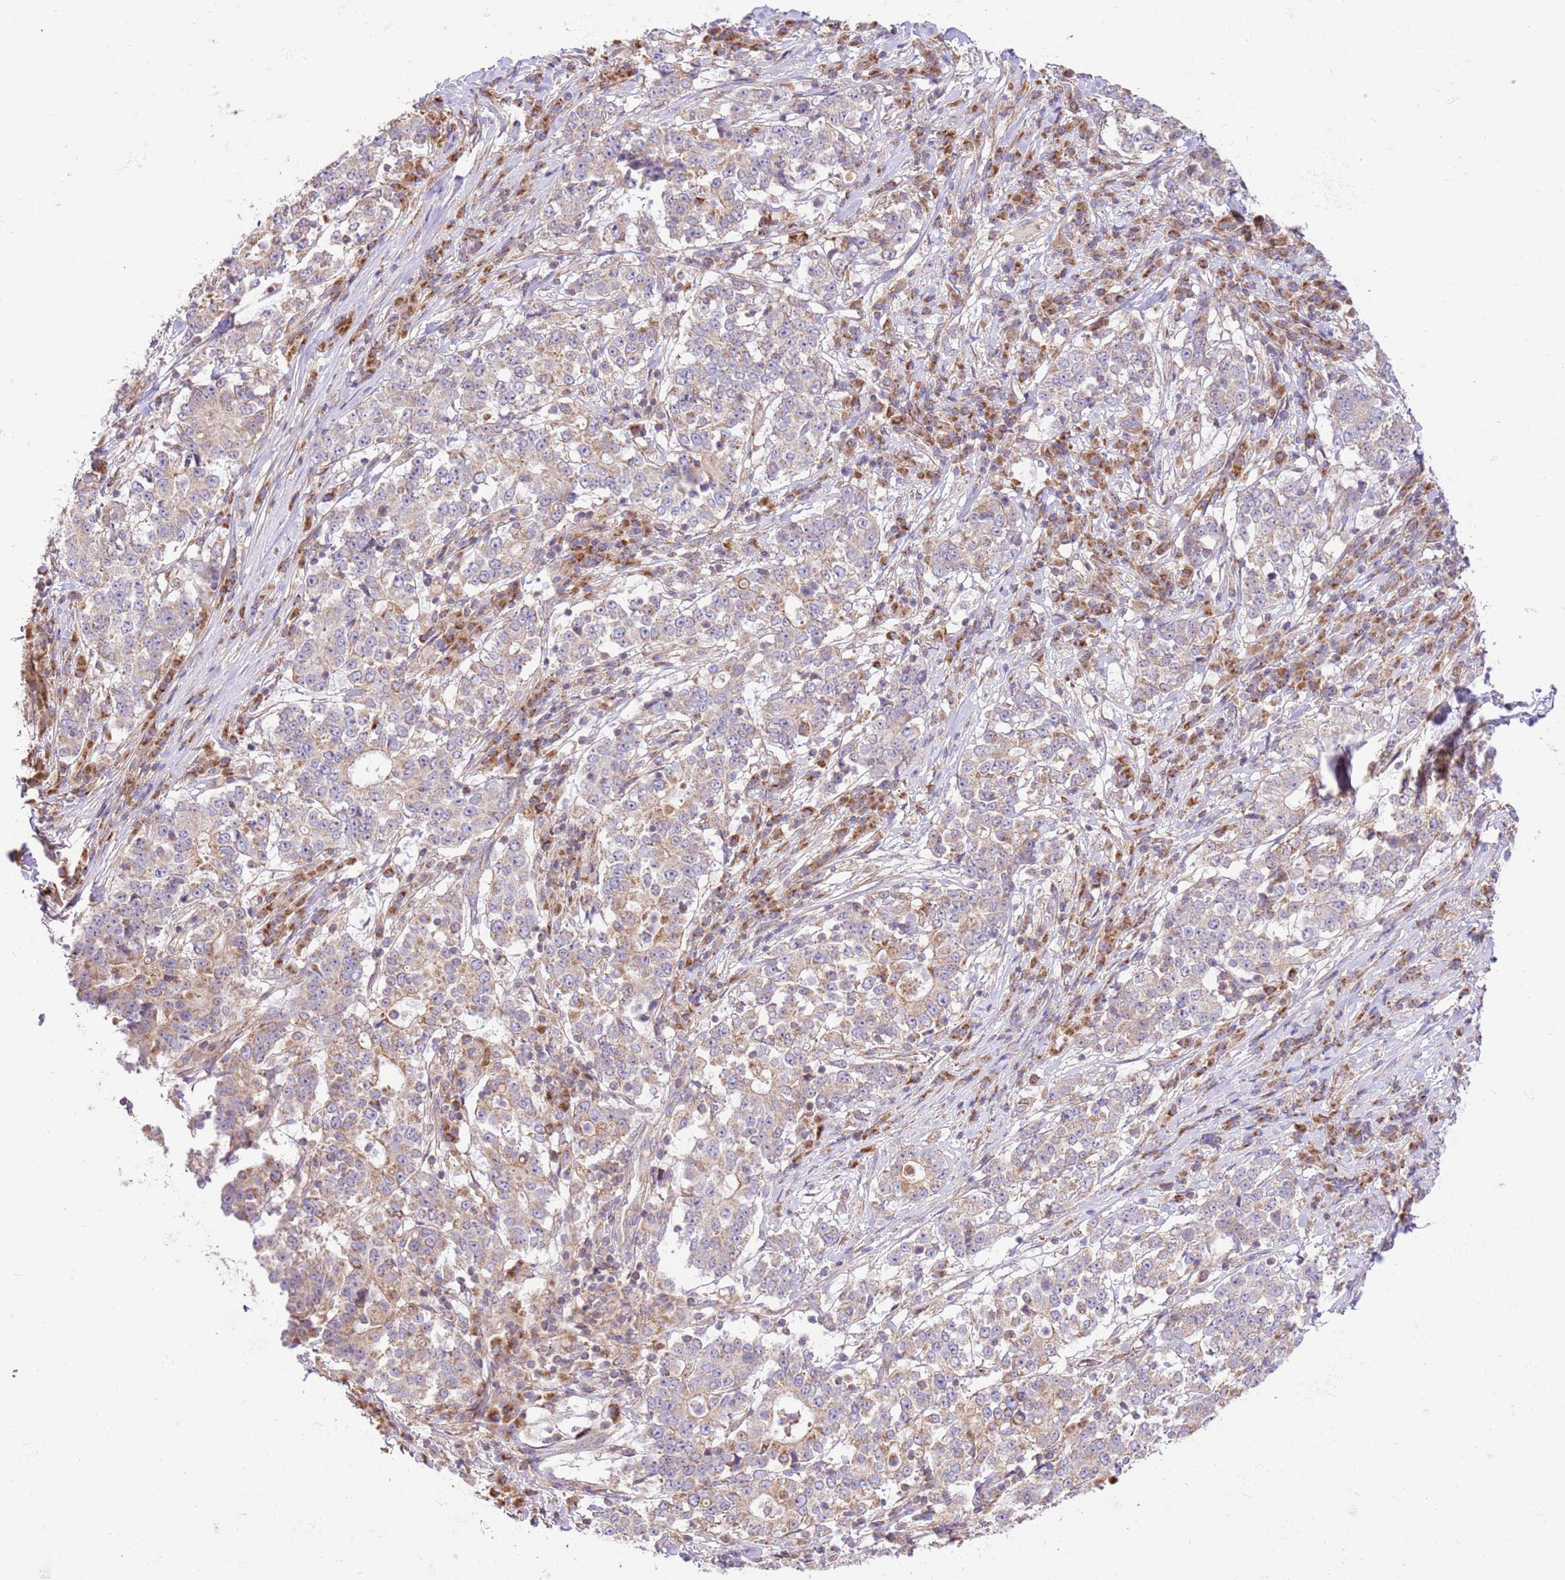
{"staining": {"intensity": "weak", "quantity": "25%-75%", "location": "cytoplasmic/membranous"}, "tissue": "stomach cancer", "cell_type": "Tumor cells", "image_type": "cancer", "snomed": [{"axis": "morphology", "description": "Adenocarcinoma, NOS"}, {"axis": "topography", "description": "Stomach"}], "caption": "An immunohistochemistry (IHC) histopathology image of tumor tissue is shown. Protein staining in brown labels weak cytoplasmic/membranous positivity in stomach adenocarcinoma within tumor cells.", "gene": "SPATA2L", "patient": {"sex": "male", "age": 59}}